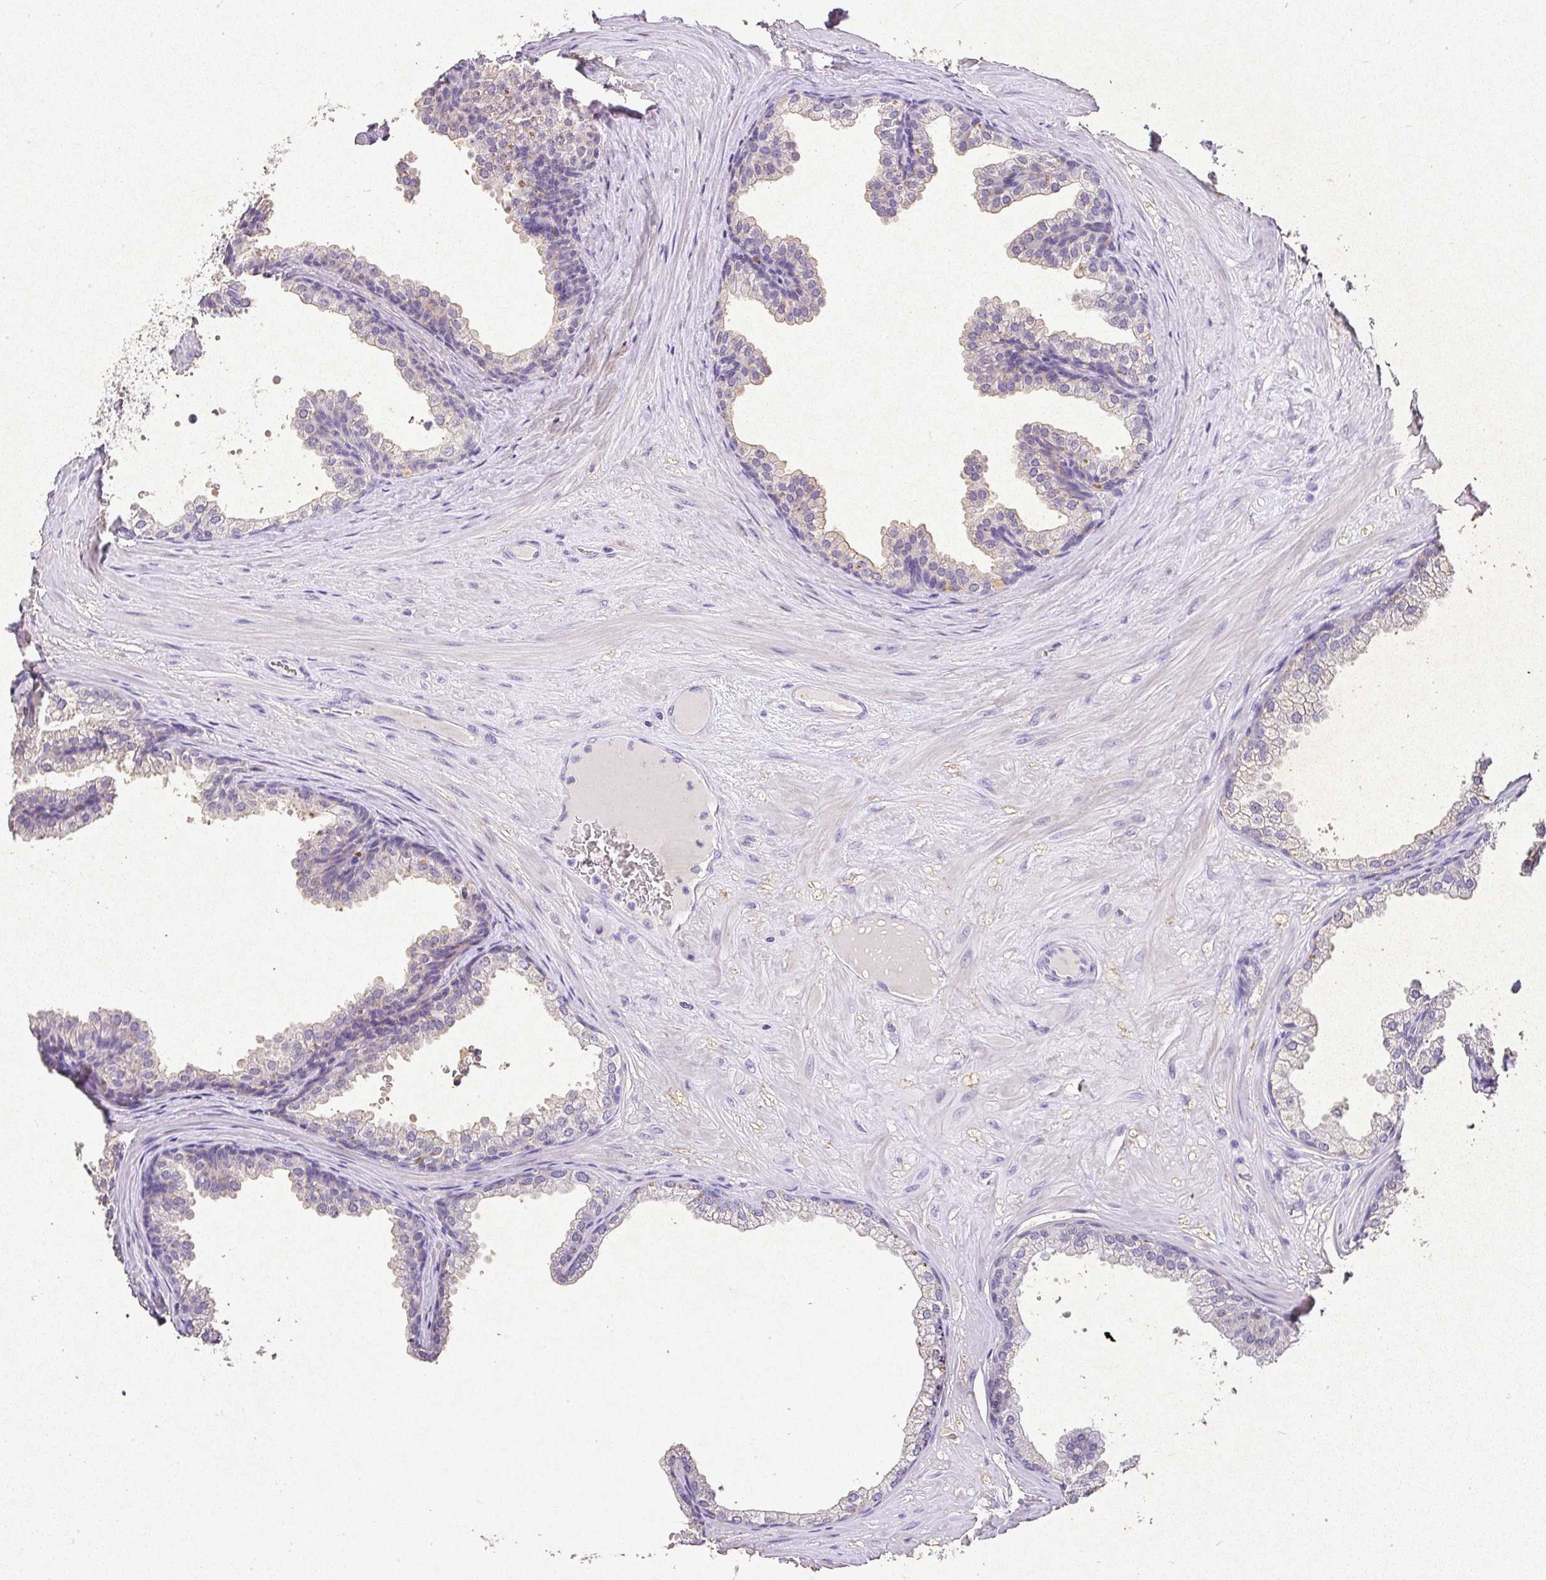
{"staining": {"intensity": "moderate", "quantity": "<25%", "location": "cytoplasmic/membranous"}, "tissue": "prostate", "cell_type": "Glandular cells", "image_type": "normal", "snomed": [{"axis": "morphology", "description": "Normal tissue, NOS"}, {"axis": "topography", "description": "Prostate"}], "caption": "Protein staining of unremarkable prostate demonstrates moderate cytoplasmic/membranous positivity in about <25% of glandular cells. Using DAB (3,3'-diaminobenzidine) (brown) and hematoxylin (blue) stains, captured at high magnification using brightfield microscopy.", "gene": "RPS2", "patient": {"sex": "male", "age": 37}}